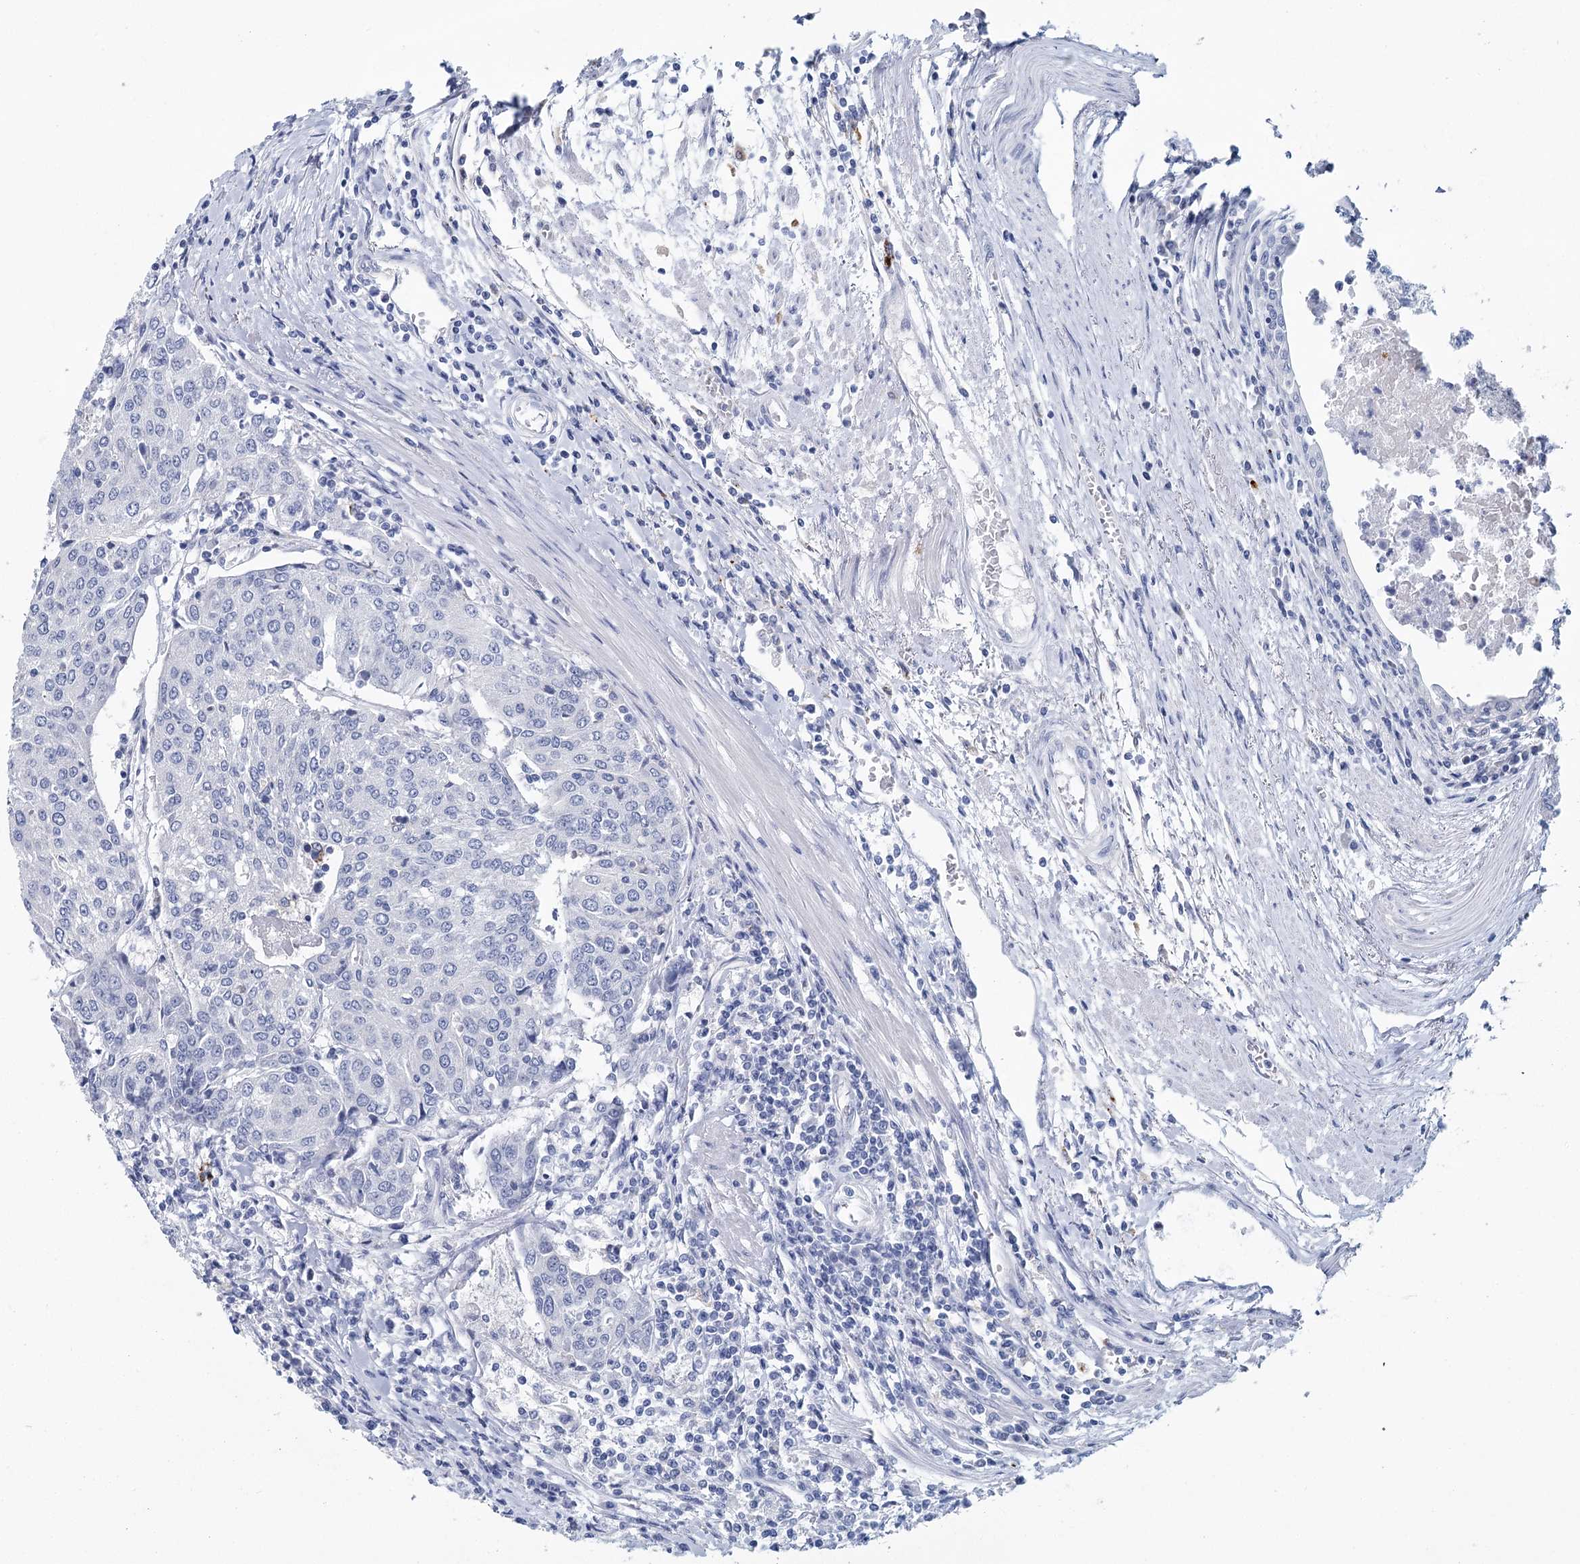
{"staining": {"intensity": "negative", "quantity": "none", "location": "none"}, "tissue": "urothelial cancer", "cell_type": "Tumor cells", "image_type": "cancer", "snomed": [{"axis": "morphology", "description": "Urothelial carcinoma, High grade"}, {"axis": "topography", "description": "Urinary bladder"}], "caption": "Immunohistochemical staining of human urothelial cancer displays no significant expression in tumor cells.", "gene": "METTL7B", "patient": {"sex": "female", "age": 85}}